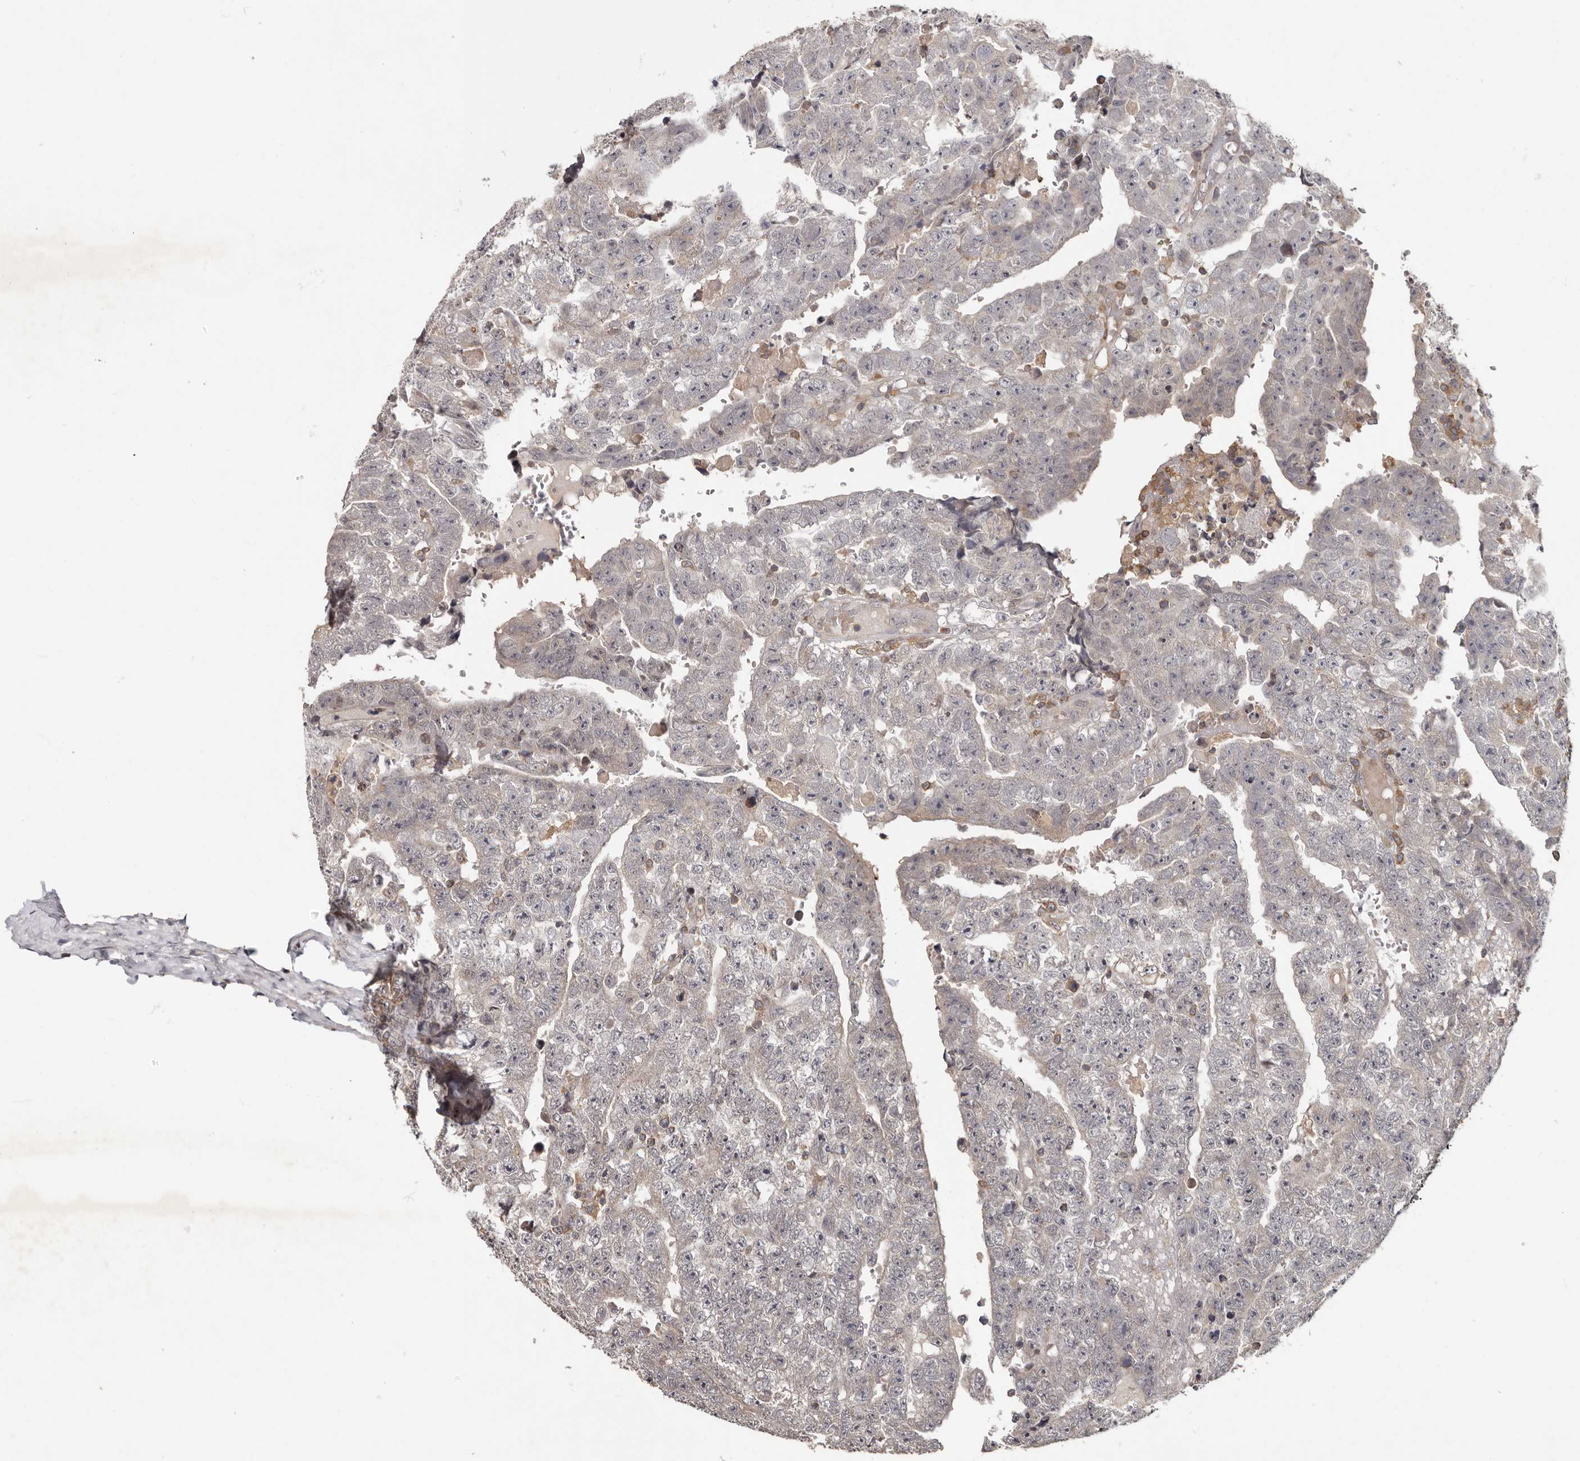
{"staining": {"intensity": "negative", "quantity": "none", "location": "none"}, "tissue": "testis cancer", "cell_type": "Tumor cells", "image_type": "cancer", "snomed": [{"axis": "morphology", "description": "Carcinoma, Embryonal, NOS"}, {"axis": "topography", "description": "Testis"}], "caption": "There is no significant staining in tumor cells of embryonal carcinoma (testis).", "gene": "ANKRD44", "patient": {"sex": "male", "age": 25}}